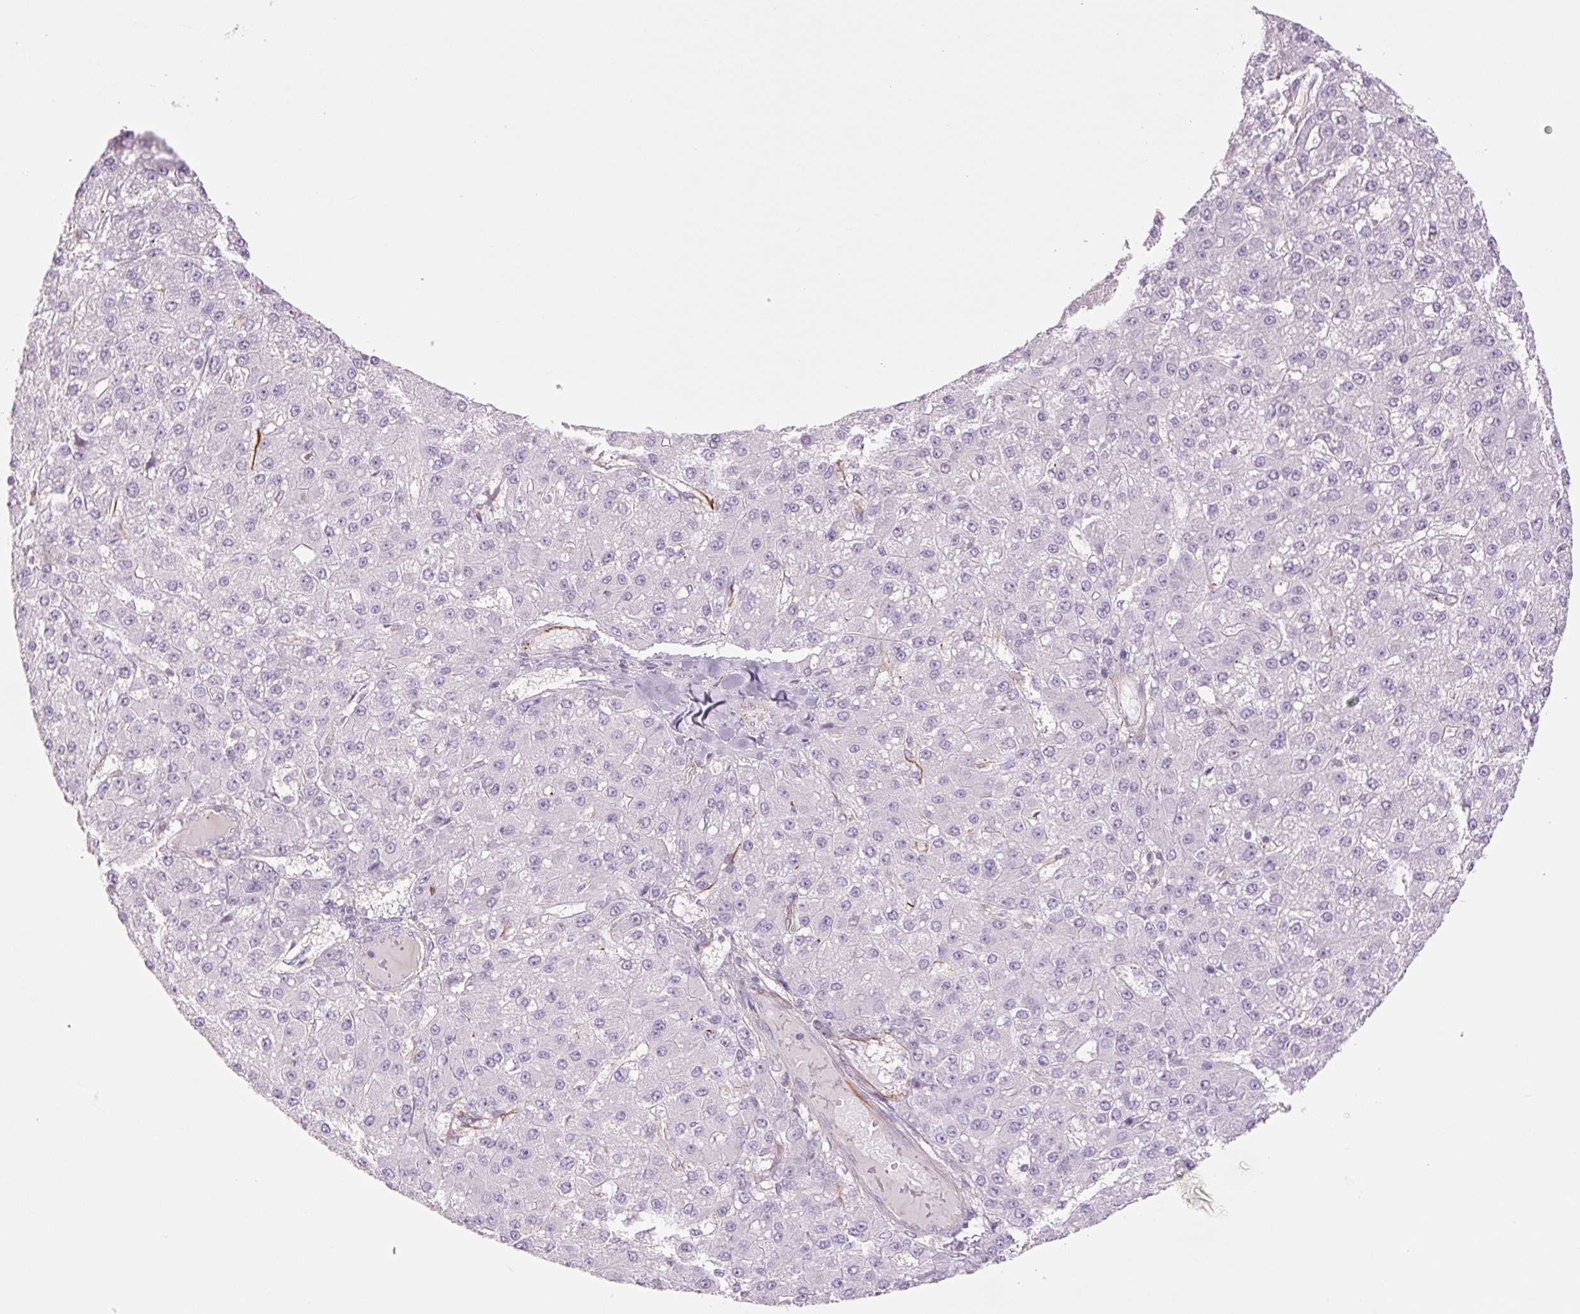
{"staining": {"intensity": "negative", "quantity": "none", "location": "none"}, "tissue": "liver cancer", "cell_type": "Tumor cells", "image_type": "cancer", "snomed": [{"axis": "morphology", "description": "Carcinoma, Hepatocellular, NOS"}, {"axis": "topography", "description": "Liver"}], "caption": "Histopathology image shows no protein staining in tumor cells of liver hepatocellular carcinoma tissue.", "gene": "ZFYVE21", "patient": {"sex": "male", "age": 67}}